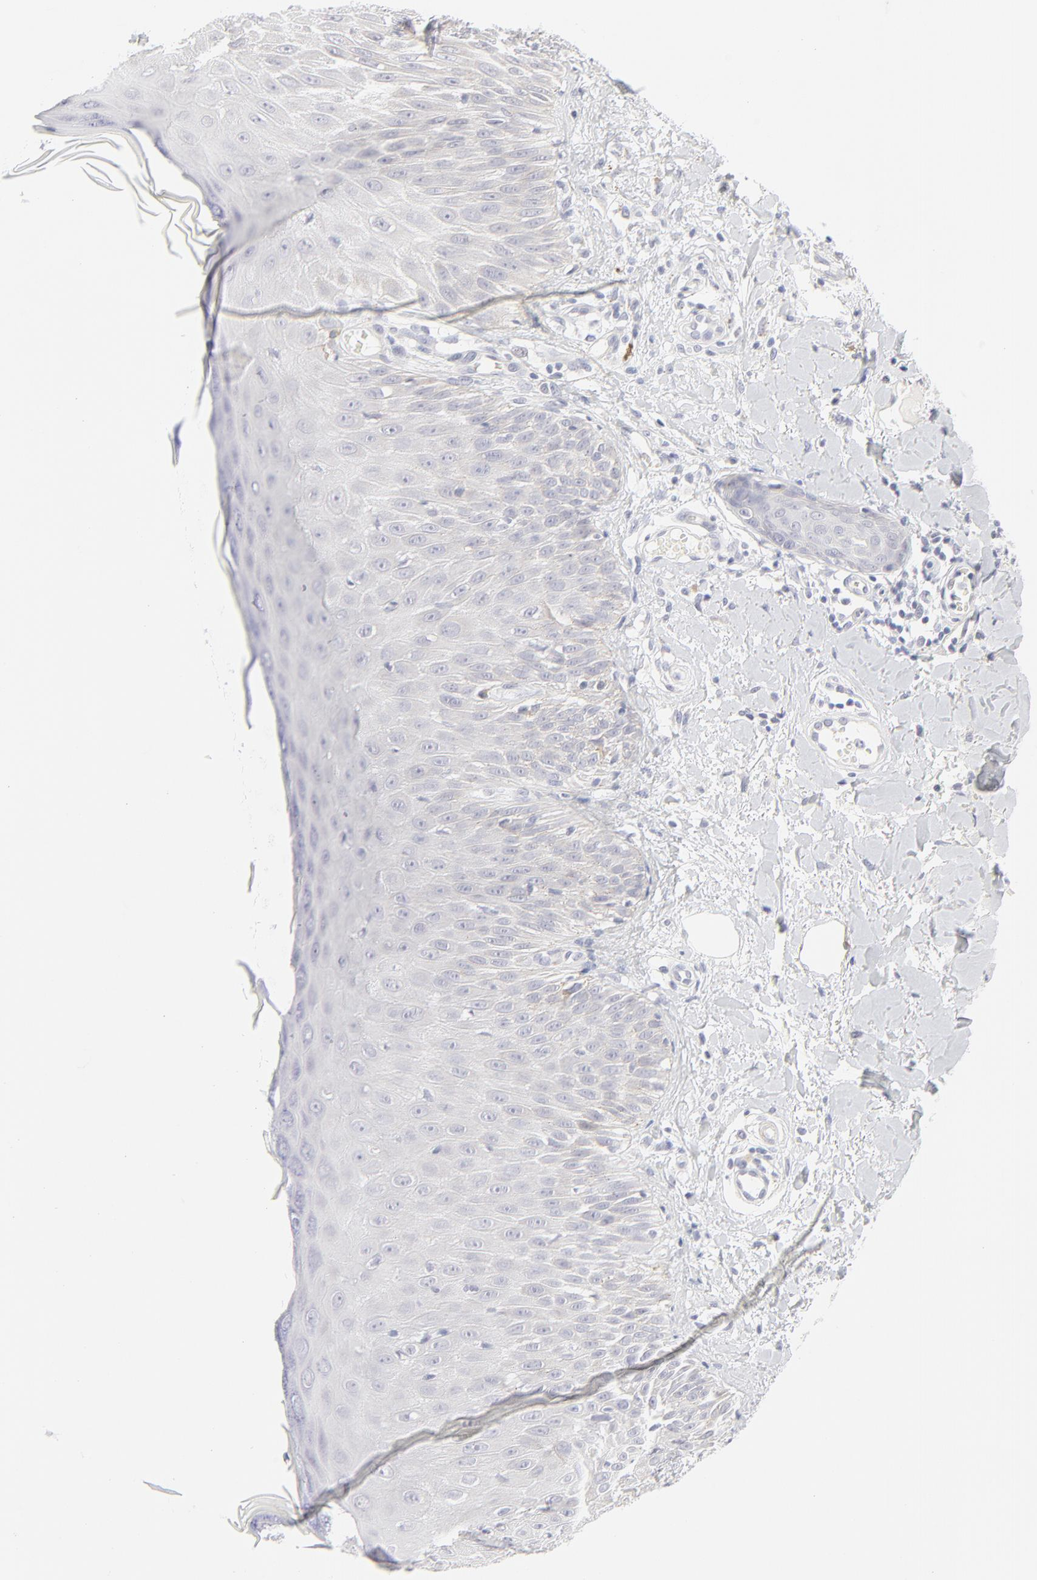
{"staining": {"intensity": "negative", "quantity": "none", "location": "none"}, "tissue": "skin cancer", "cell_type": "Tumor cells", "image_type": "cancer", "snomed": [{"axis": "morphology", "description": "Squamous cell carcinoma, NOS"}, {"axis": "topography", "description": "Skin"}], "caption": "Immunohistochemical staining of human skin cancer (squamous cell carcinoma) shows no significant staining in tumor cells.", "gene": "NPNT", "patient": {"sex": "male", "age": 24}}